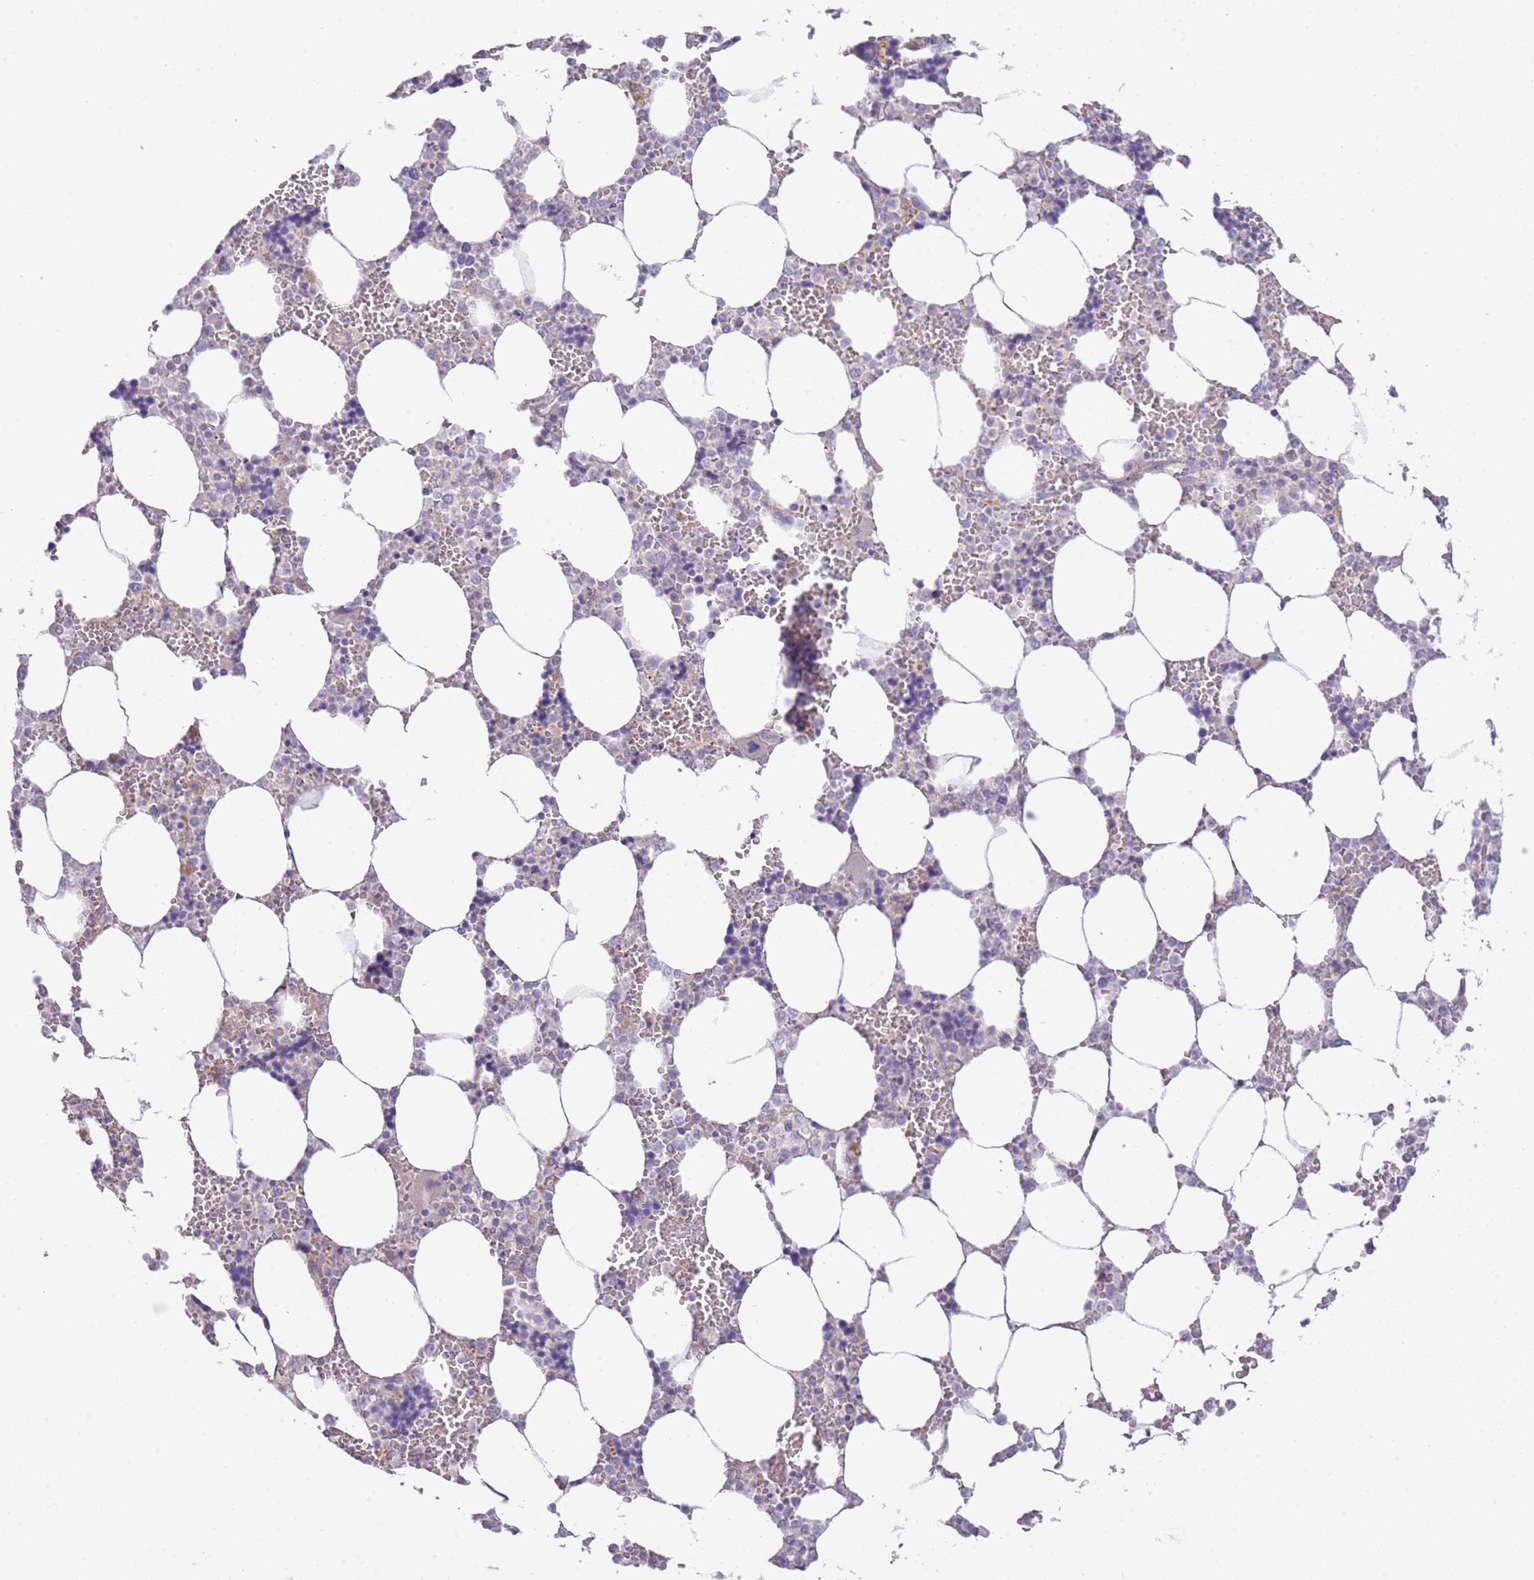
{"staining": {"intensity": "negative", "quantity": "none", "location": "none"}, "tissue": "bone marrow", "cell_type": "Hematopoietic cells", "image_type": "normal", "snomed": [{"axis": "morphology", "description": "Normal tissue, NOS"}, {"axis": "topography", "description": "Bone marrow"}], "caption": "Micrograph shows no significant protein positivity in hematopoietic cells of benign bone marrow. The staining is performed using DAB (3,3'-diaminobenzidine) brown chromogen with nuclei counter-stained in using hematoxylin.", "gene": "ABHD17A", "patient": {"sex": "male", "age": 64}}